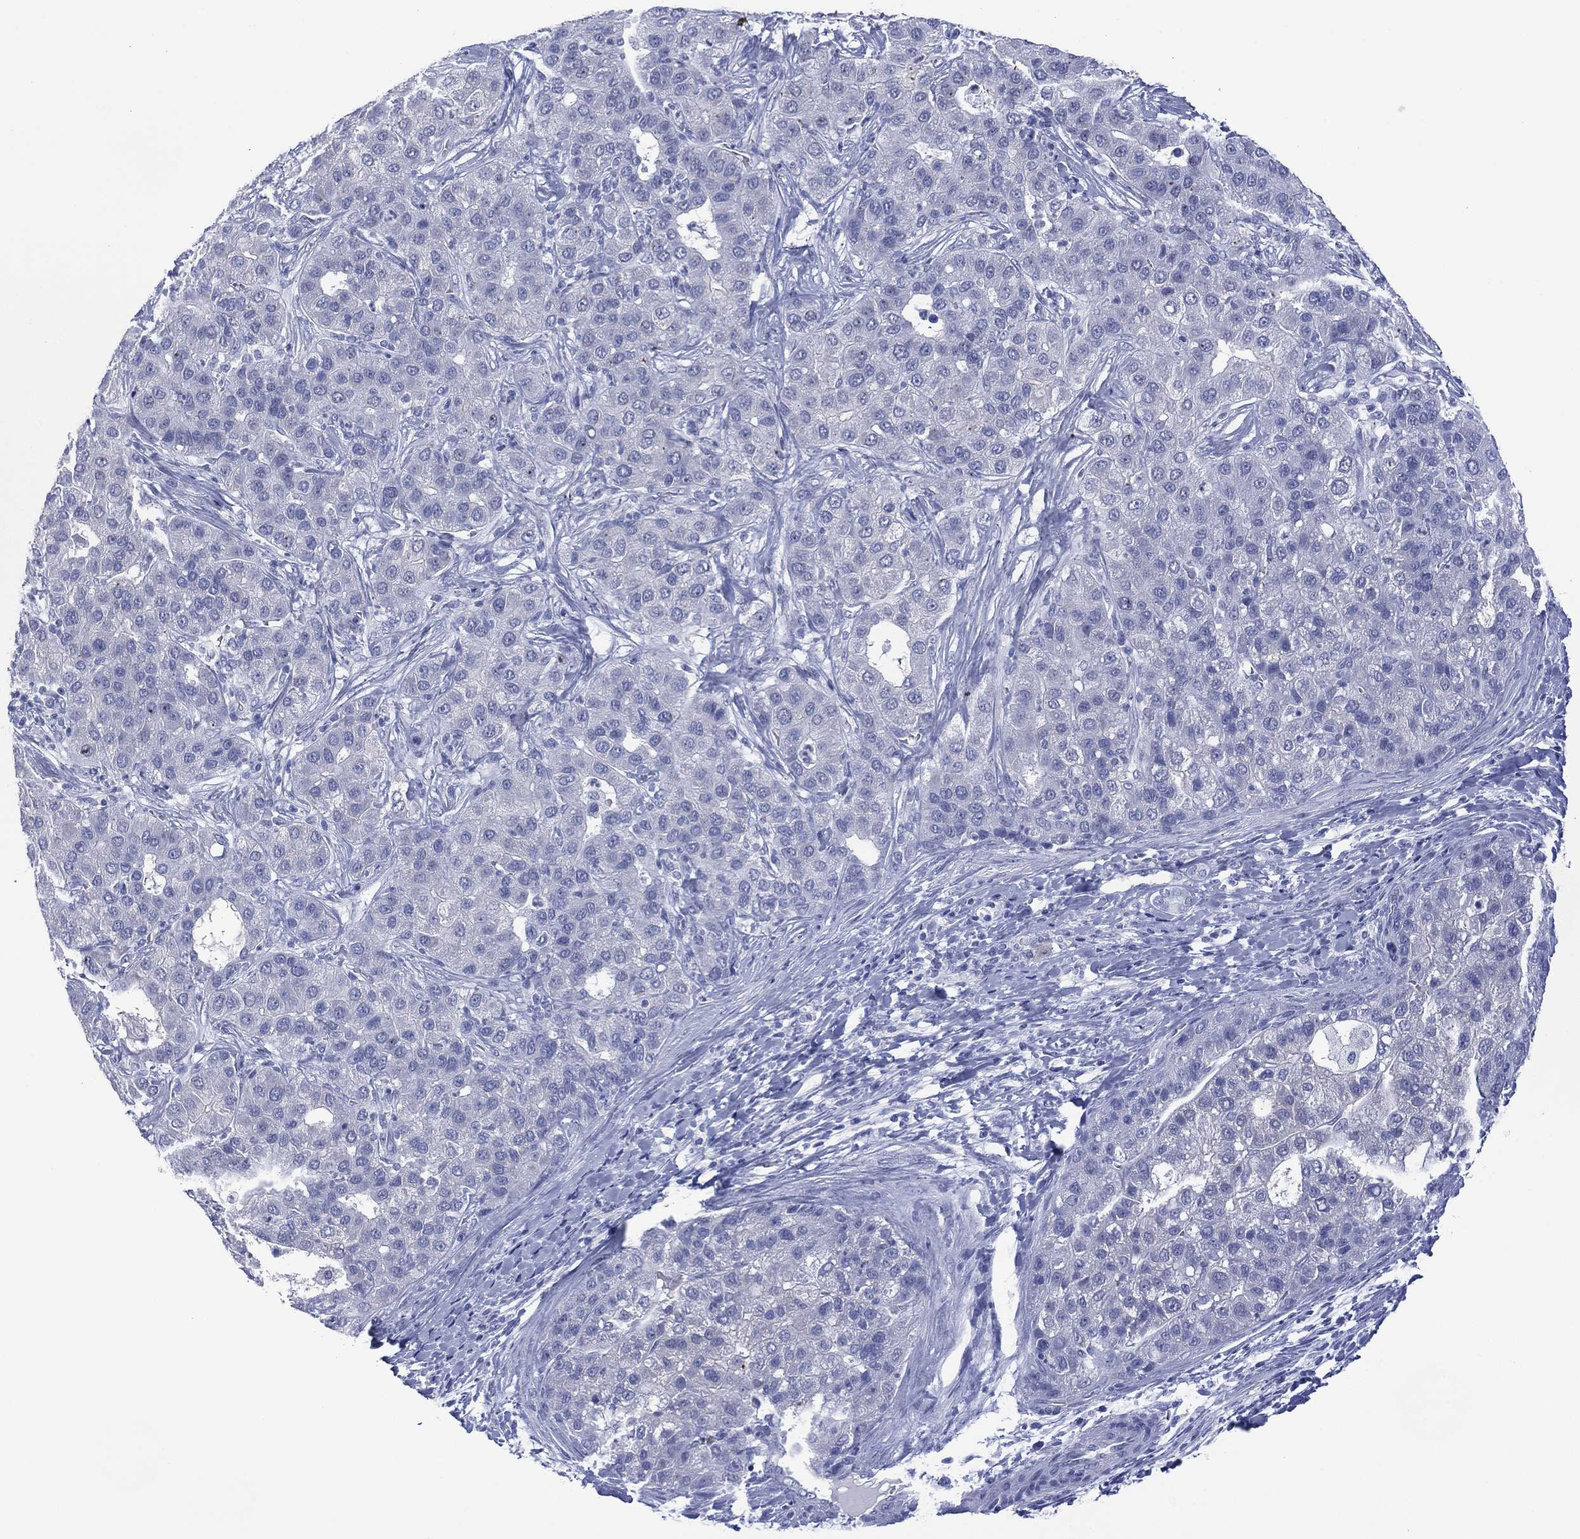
{"staining": {"intensity": "negative", "quantity": "none", "location": "none"}, "tissue": "liver cancer", "cell_type": "Tumor cells", "image_type": "cancer", "snomed": [{"axis": "morphology", "description": "Carcinoma, Hepatocellular, NOS"}, {"axis": "topography", "description": "Liver"}], "caption": "DAB (3,3'-diaminobenzidine) immunohistochemical staining of human liver cancer reveals no significant positivity in tumor cells. (Immunohistochemistry (ihc), brightfield microscopy, high magnification).", "gene": "DSG1", "patient": {"sex": "male", "age": 65}}